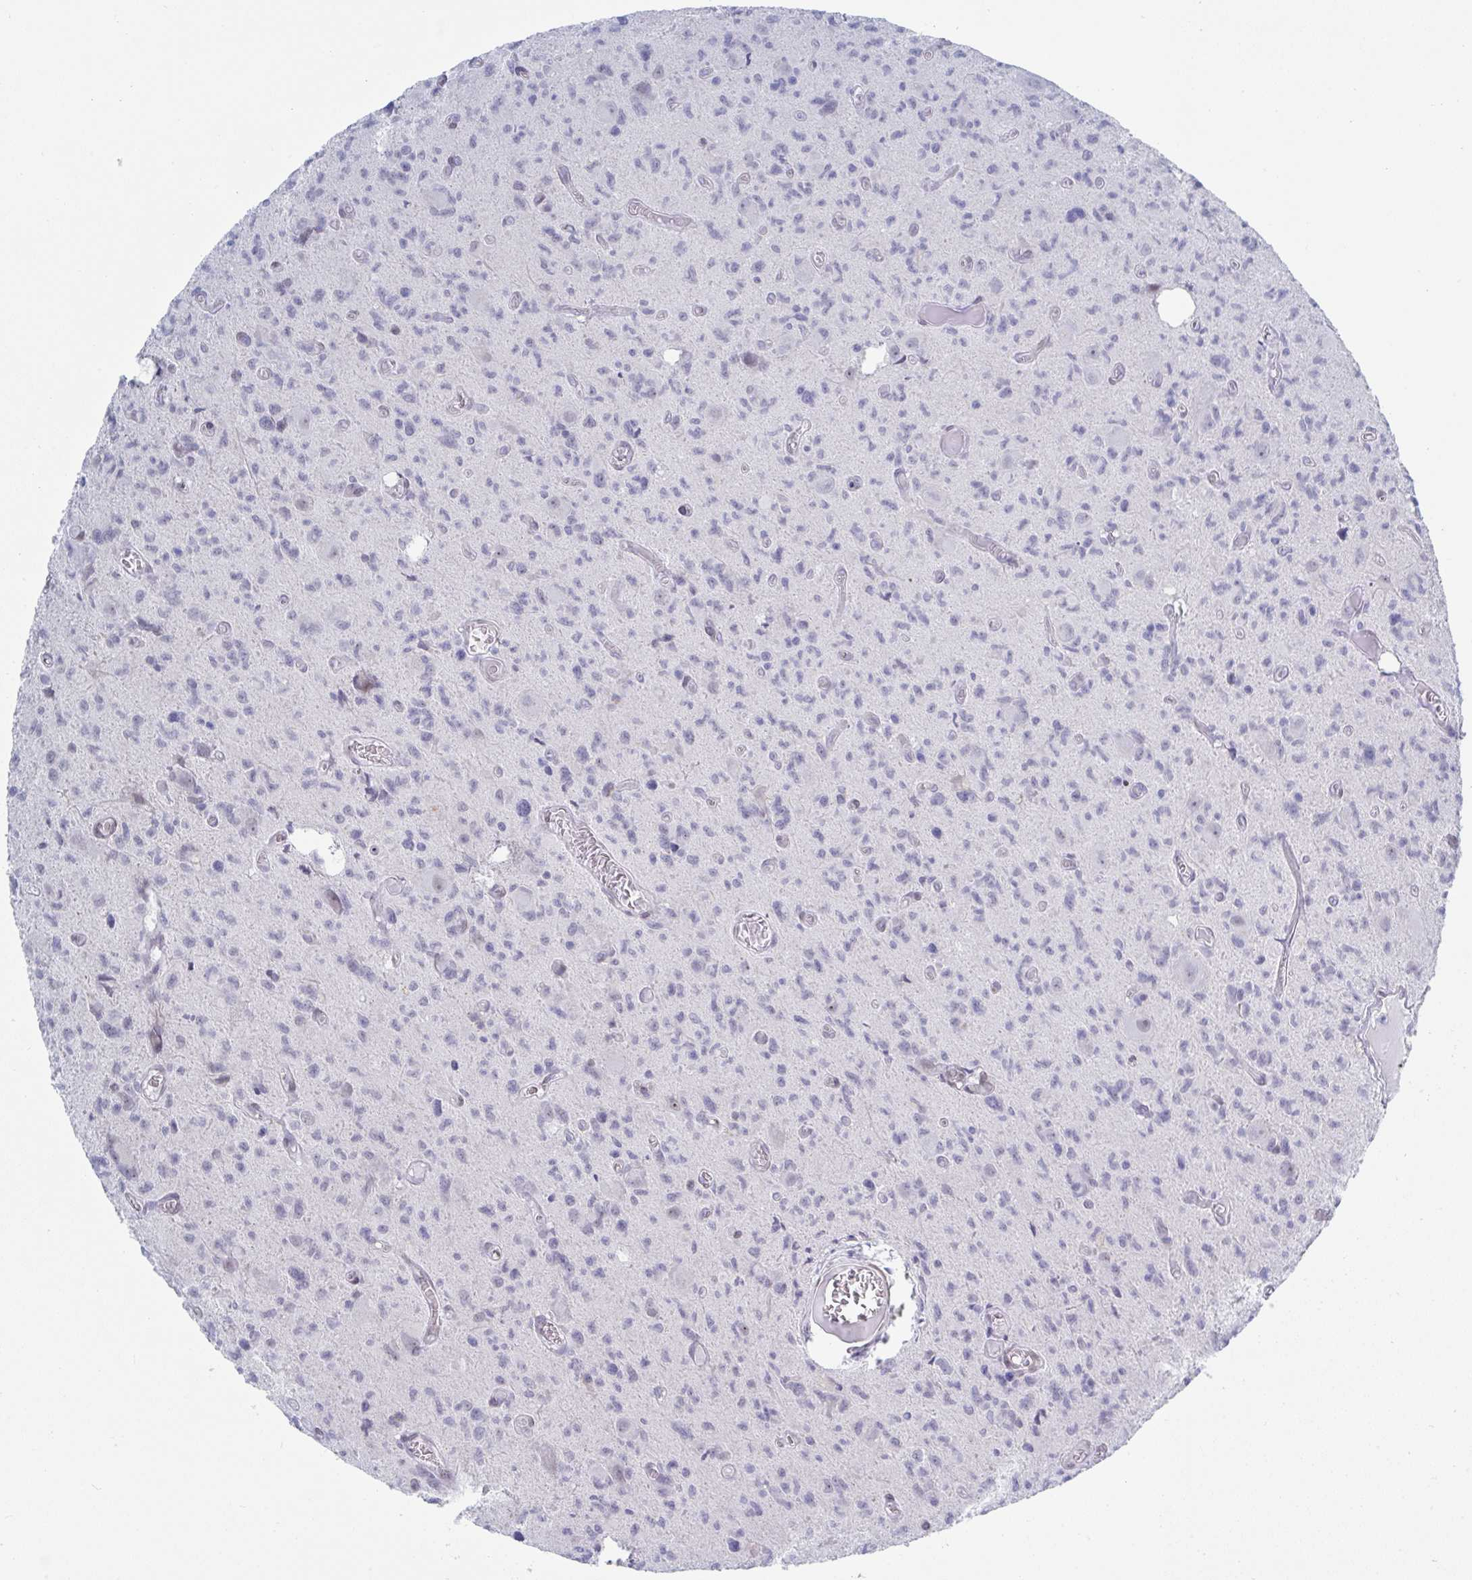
{"staining": {"intensity": "negative", "quantity": "none", "location": "none"}, "tissue": "glioma", "cell_type": "Tumor cells", "image_type": "cancer", "snomed": [{"axis": "morphology", "description": "Glioma, malignant, High grade"}, {"axis": "topography", "description": "Brain"}], "caption": "Tumor cells are negative for protein expression in human malignant high-grade glioma. (DAB immunohistochemistry (IHC), high magnification).", "gene": "MFSD4A", "patient": {"sex": "male", "age": 76}}